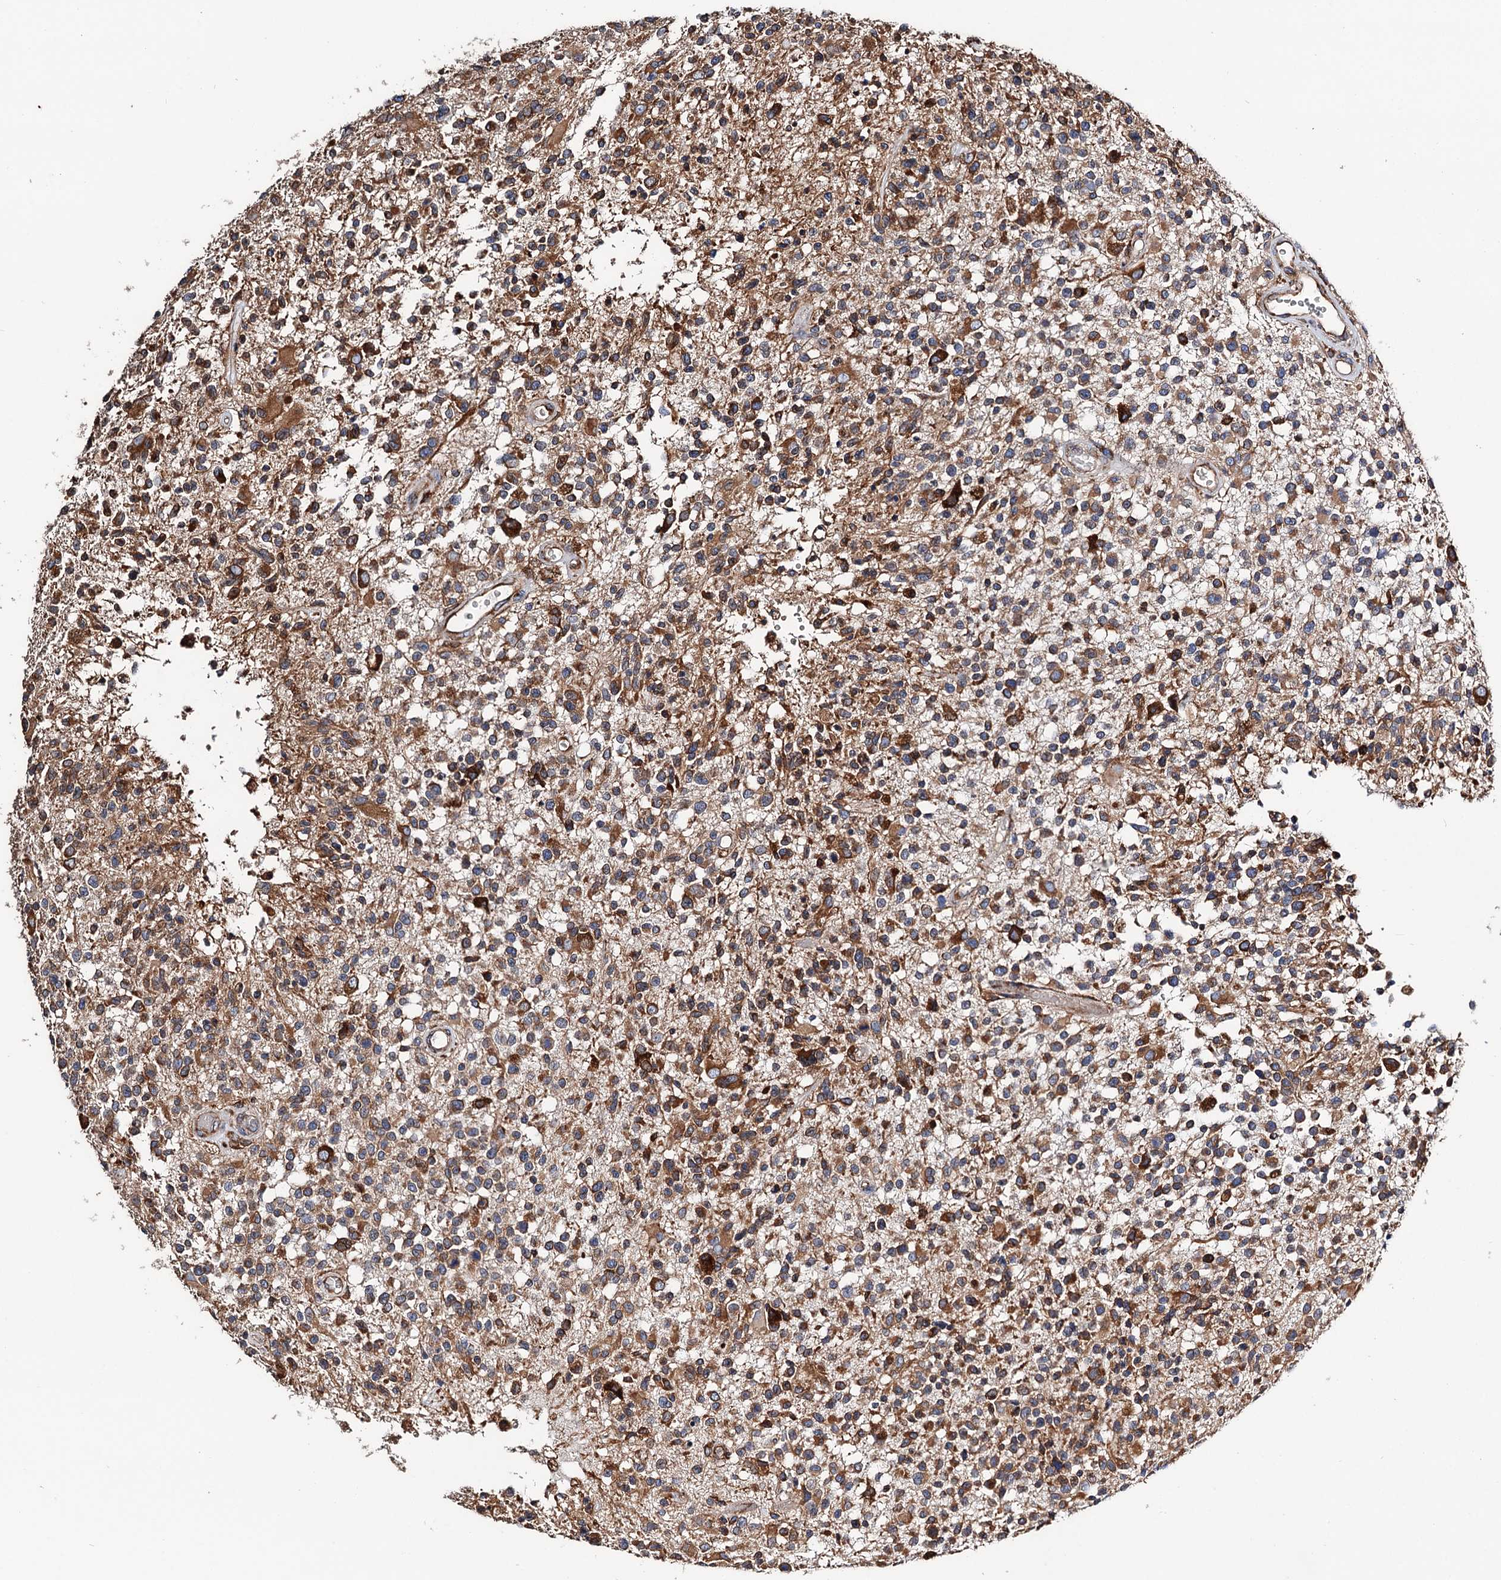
{"staining": {"intensity": "moderate", "quantity": ">75%", "location": "cytoplasmic/membranous"}, "tissue": "glioma", "cell_type": "Tumor cells", "image_type": "cancer", "snomed": [{"axis": "morphology", "description": "Glioma, malignant, High grade"}, {"axis": "morphology", "description": "Glioblastoma, NOS"}, {"axis": "topography", "description": "Brain"}], "caption": "Tumor cells exhibit medium levels of moderate cytoplasmic/membranous expression in approximately >75% of cells in glioma.", "gene": "ERP29", "patient": {"sex": "male", "age": 60}}